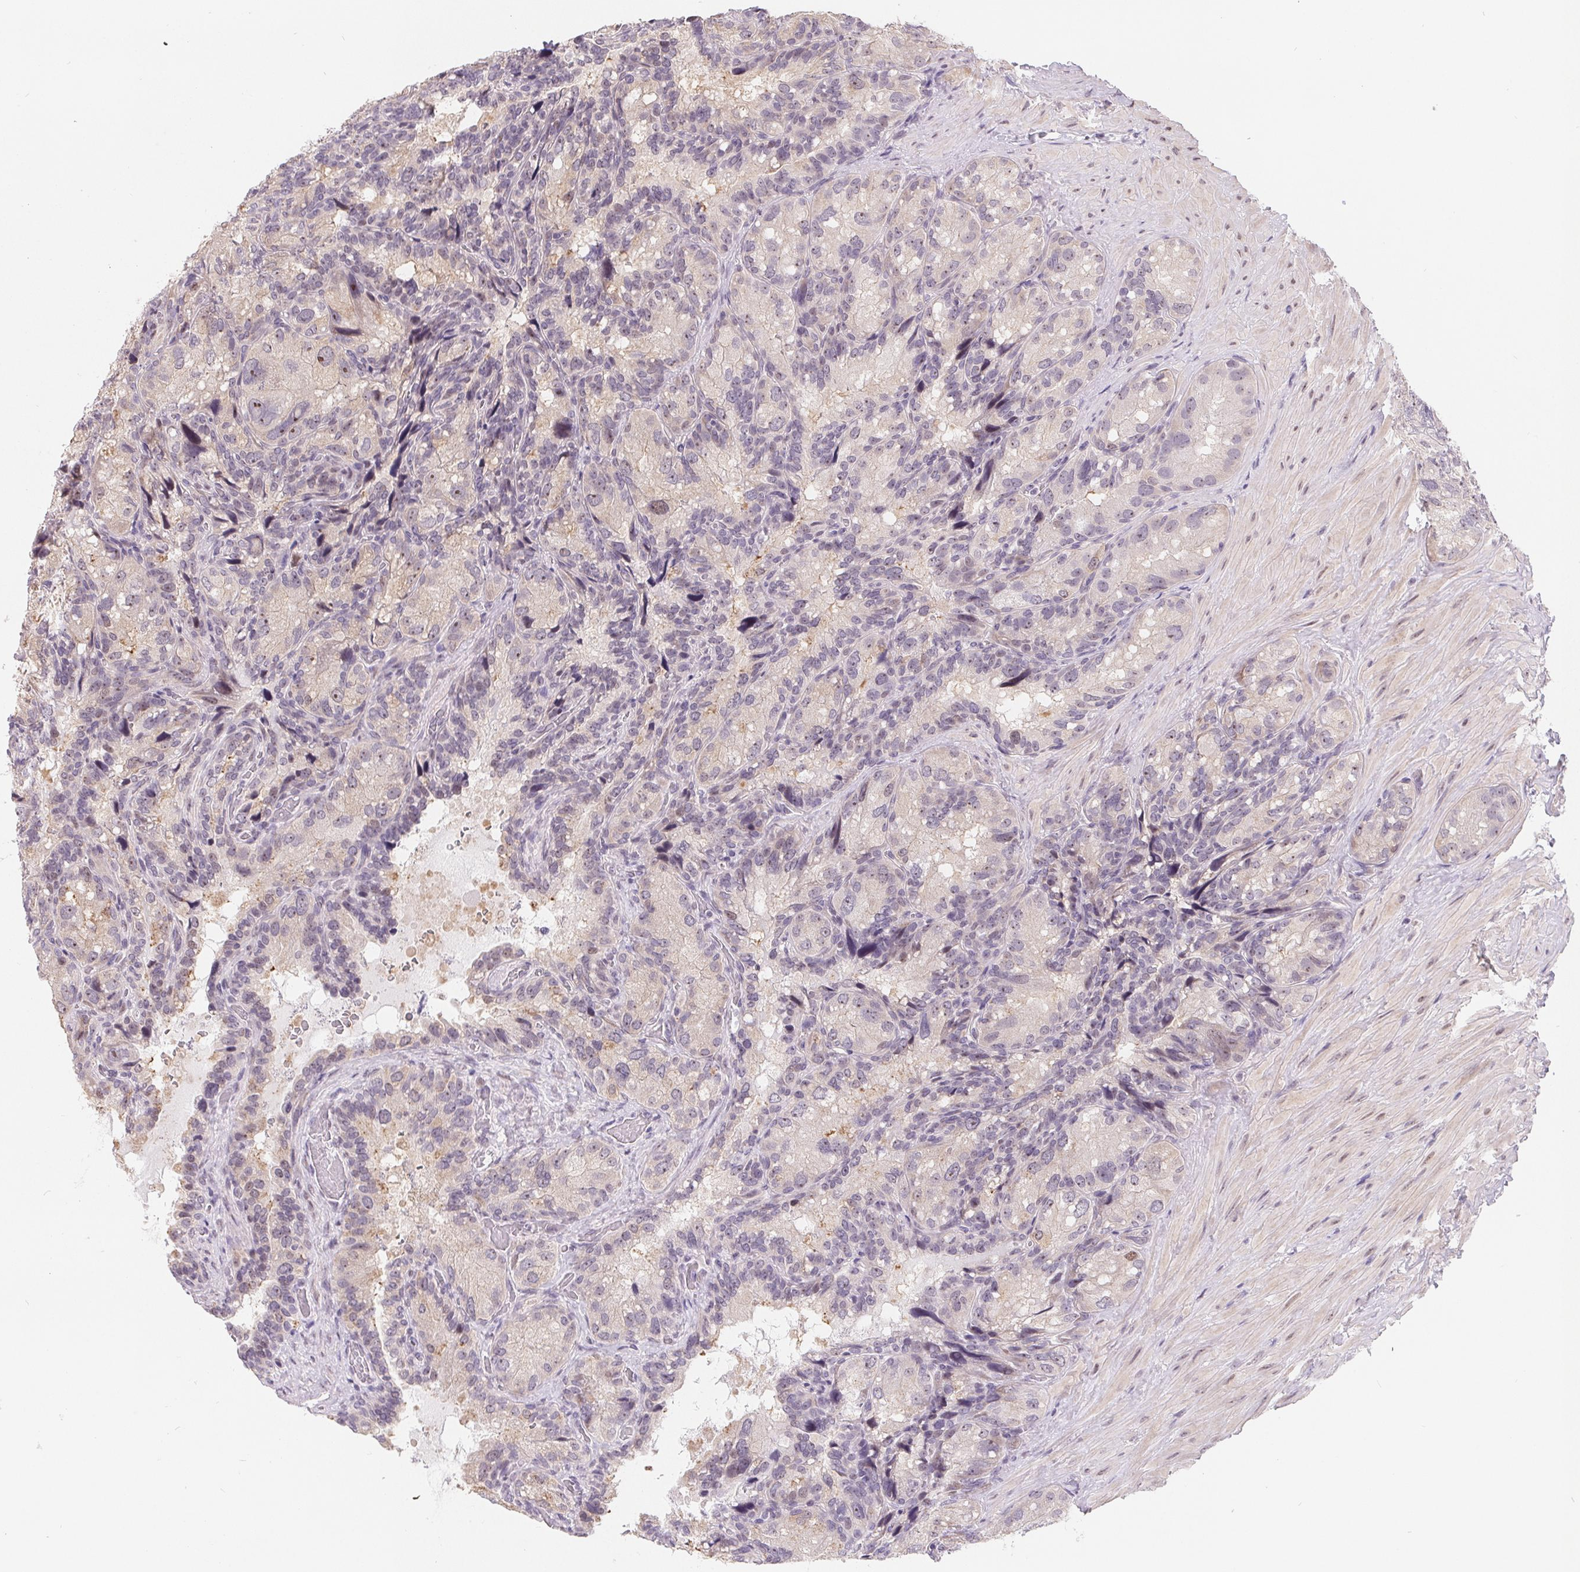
{"staining": {"intensity": "negative", "quantity": "none", "location": "none"}, "tissue": "seminal vesicle", "cell_type": "Glandular cells", "image_type": "normal", "snomed": [{"axis": "morphology", "description": "Normal tissue, NOS"}, {"axis": "topography", "description": "Seminal veicle"}], "caption": "High power microscopy histopathology image of an immunohistochemistry histopathology image of benign seminal vesicle, revealing no significant expression in glandular cells.", "gene": "LCA5L", "patient": {"sex": "male", "age": 60}}